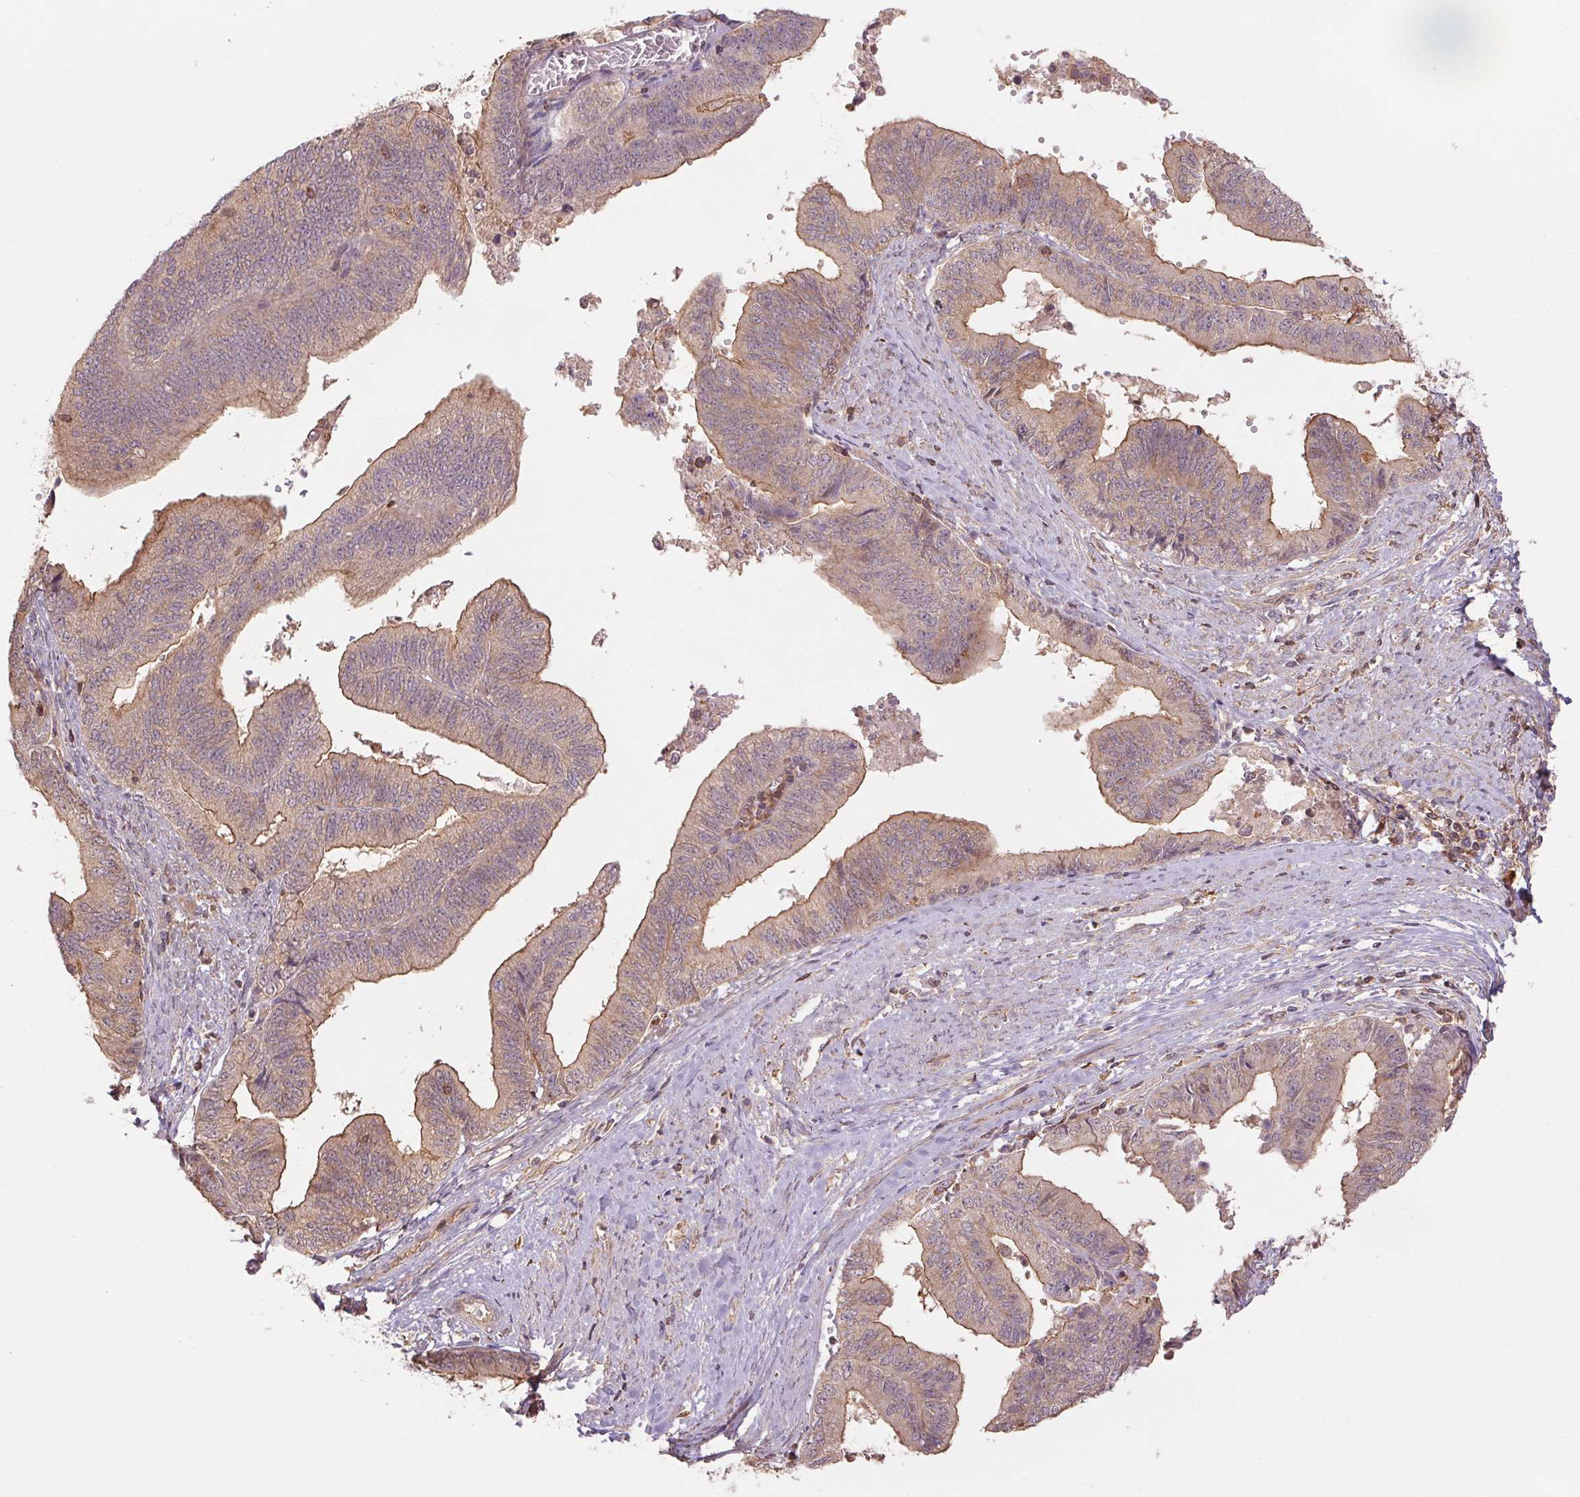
{"staining": {"intensity": "weak", "quantity": ">75%", "location": "cytoplasmic/membranous"}, "tissue": "endometrial cancer", "cell_type": "Tumor cells", "image_type": "cancer", "snomed": [{"axis": "morphology", "description": "Adenocarcinoma, NOS"}, {"axis": "topography", "description": "Endometrium"}], "caption": "Immunohistochemistry (IHC) photomicrograph of neoplastic tissue: adenocarcinoma (endometrial) stained using IHC exhibits low levels of weak protein expression localized specifically in the cytoplasmic/membranous of tumor cells, appearing as a cytoplasmic/membranous brown color.", "gene": "TUBA3D", "patient": {"sex": "female", "age": 65}}